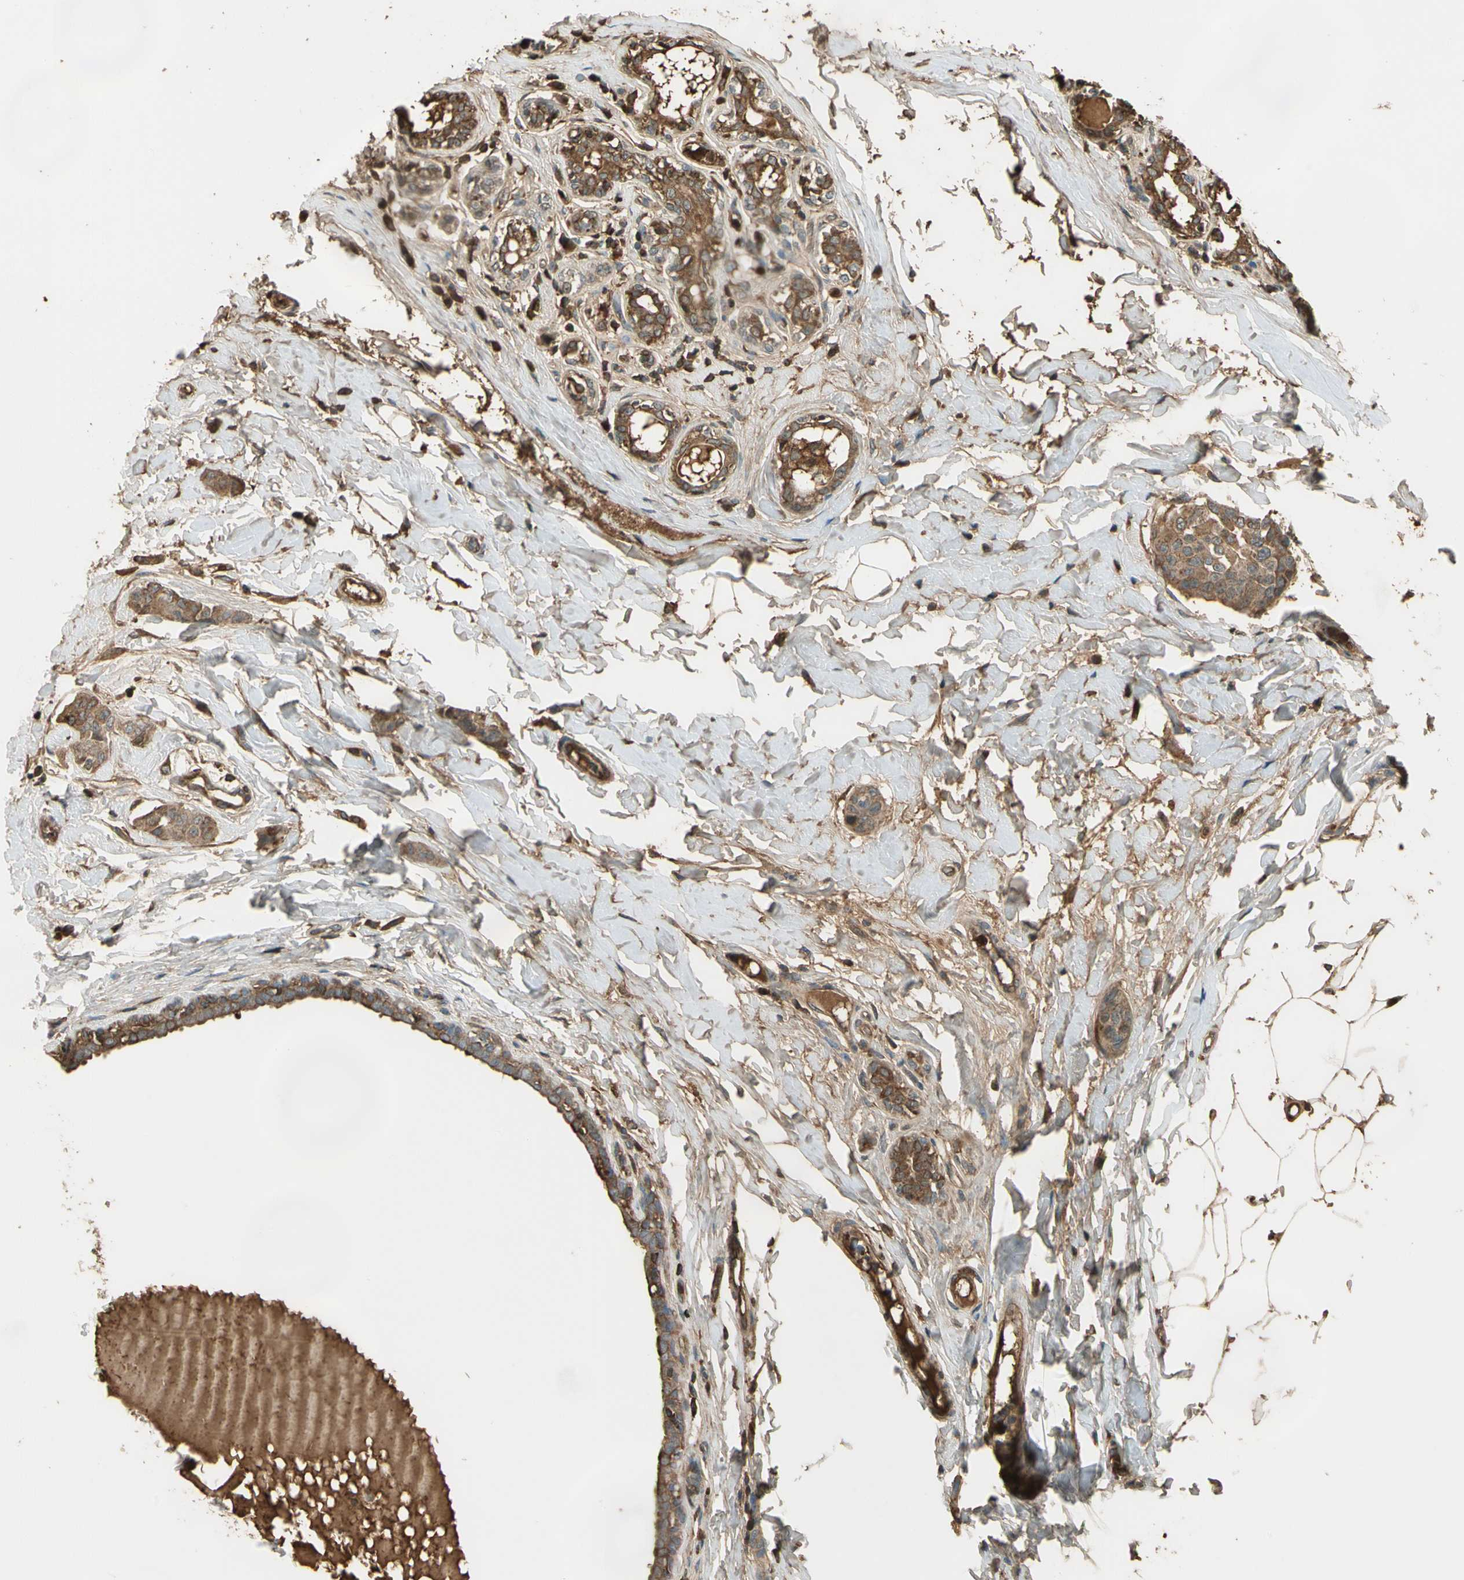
{"staining": {"intensity": "moderate", "quantity": ">75%", "location": "cytoplasmic/membranous"}, "tissue": "breast cancer", "cell_type": "Tumor cells", "image_type": "cancer", "snomed": [{"axis": "morphology", "description": "Normal tissue, NOS"}, {"axis": "morphology", "description": "Duct carcinoma"}, {"axis": "topography", "description": "Breast"}], "caption": "Protein staining displays moderate cytoplasmic/membranous expression in about >75% of tumor cells in intraductal carcinoma (breast).", "gene": "STX11", "patient": {"sex": "female", "age": 40}}